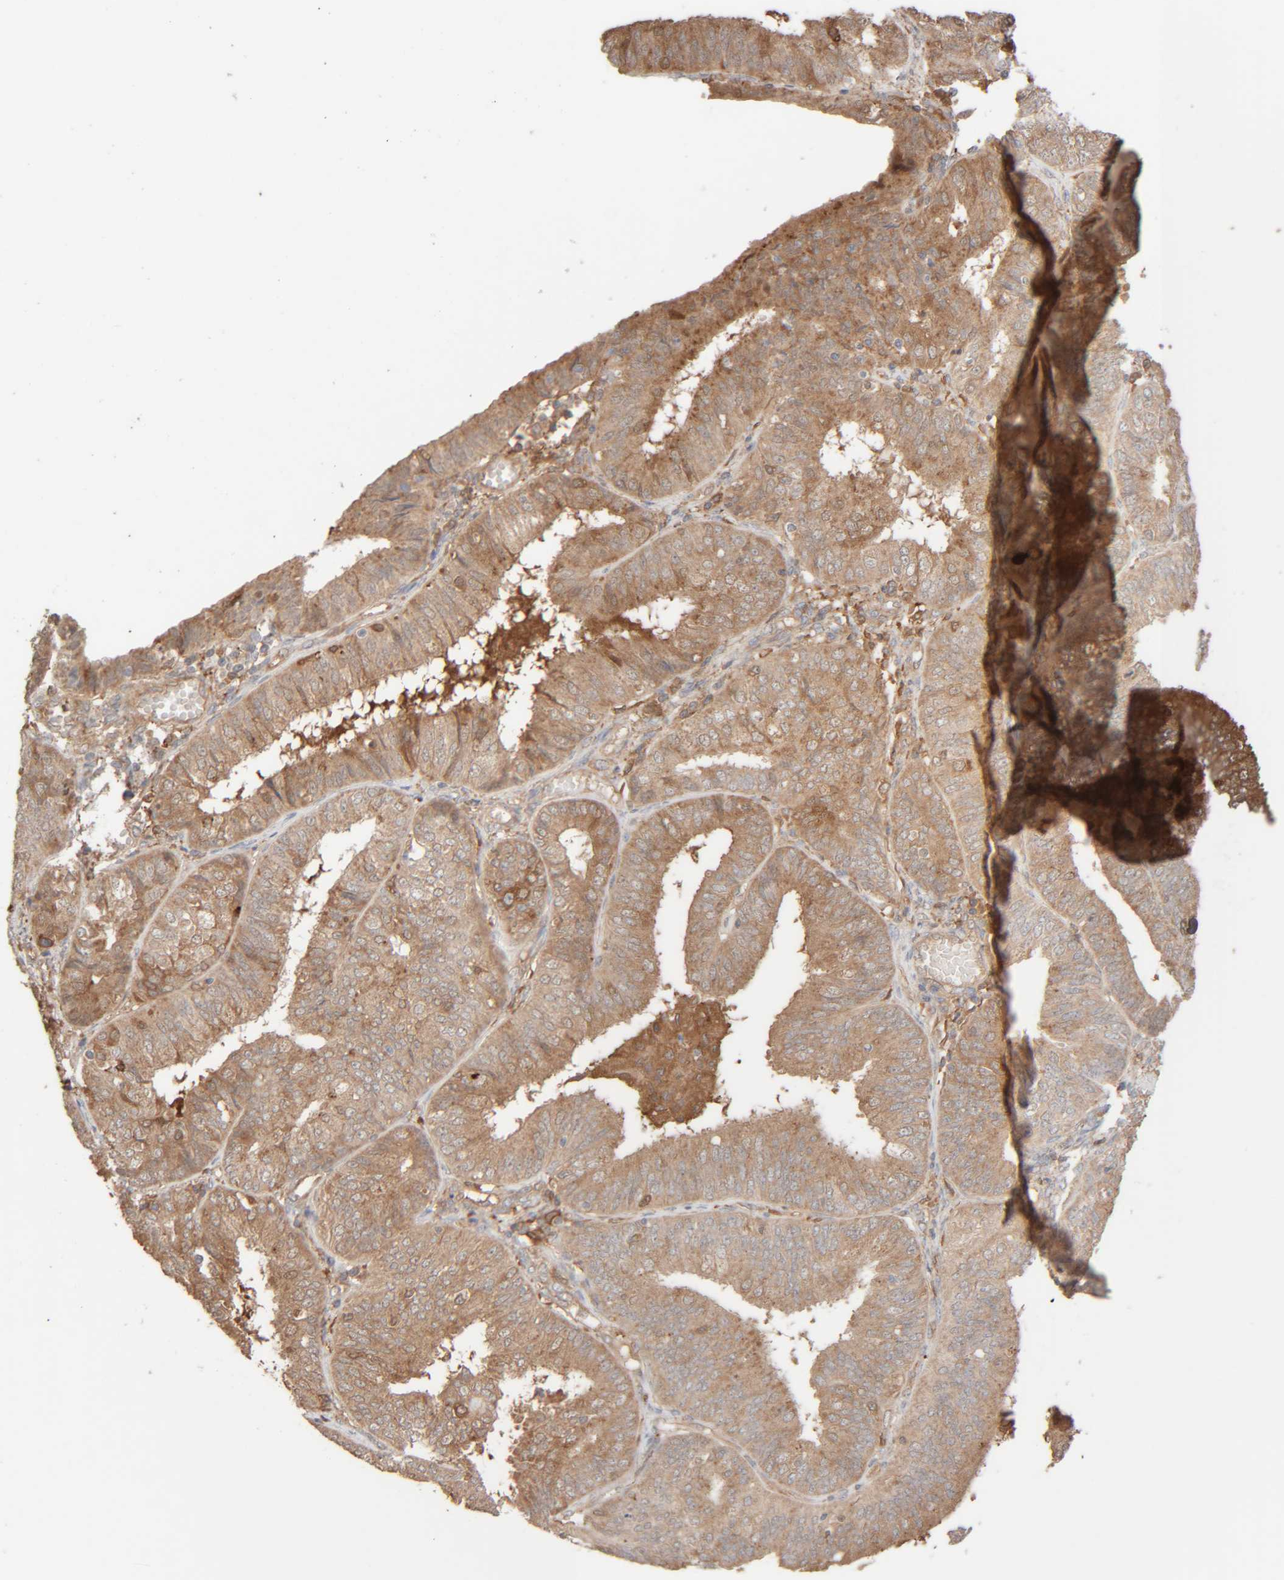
{"staining": {"intensity": "moderate", "quantity": ">75%", "location": "cytoplasmic/membranous"}, "tissue": "endometrial cancer", "cell_type": "Tumor cells", "image_type": "cancer", "snomed": [{"axis": "morphology", "description": "Adenocarcinoma, NOS"}, {"axis": "topography", "description": "Endometrium"}], "caption": "Adenocarcinoma (endometrial) stained for a protein demonstrates moderate cytoplasmic/membranous positivity in tumor cells.", "gene": "TMEM192", "patient": {"sex": "female", "age": 58}}